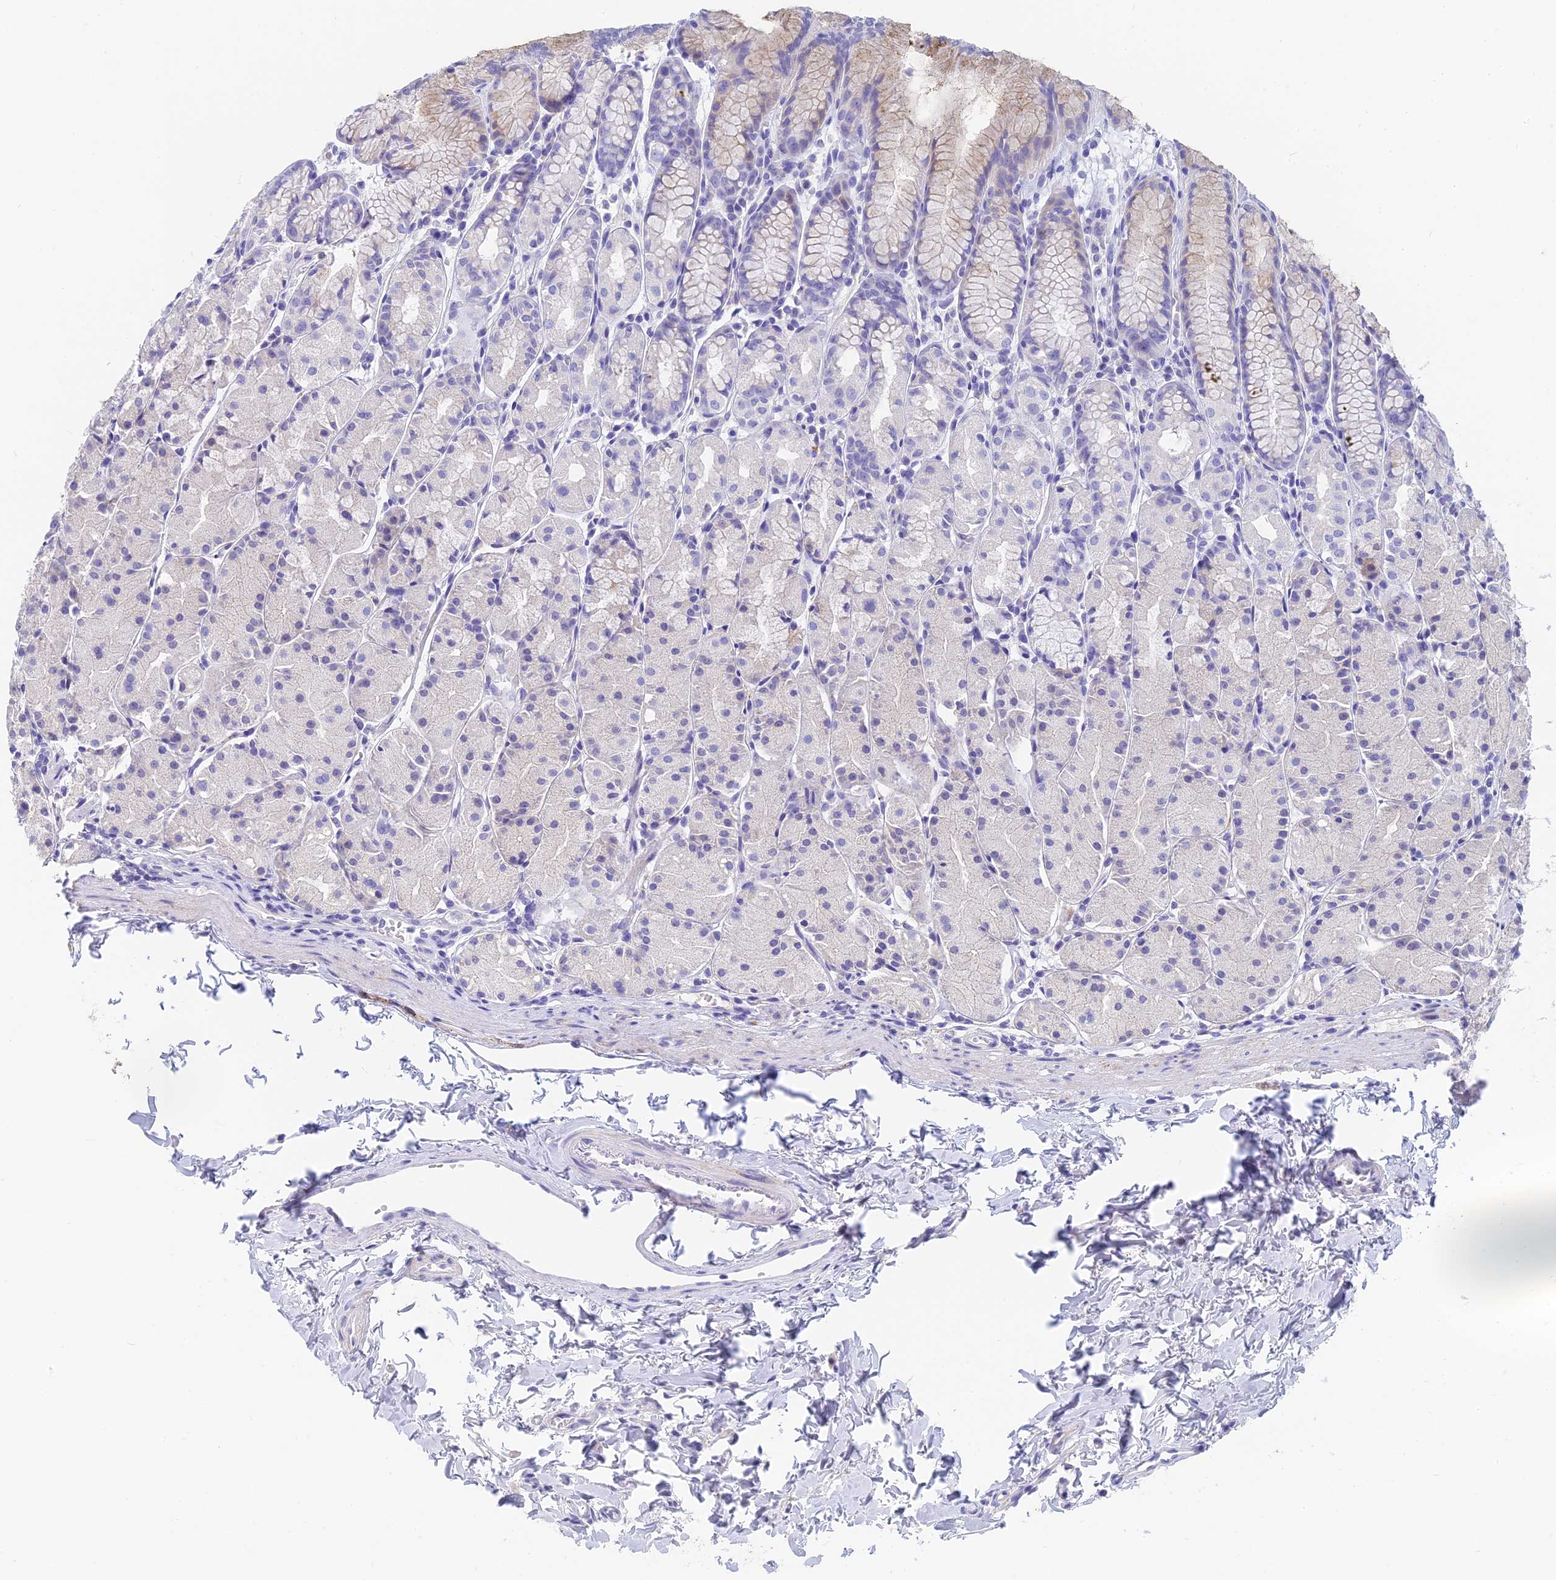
{"staining": {"intensity": "strong", "quantity": "25%-75%", "location": "cytoplasmic/membranous"}, "tissue": "stomach", "cell_type": "Glandular cells", "image_type": "normal", "snomed": [{"axis": "morphology", "description": "Normal tissue, NOS"}, {"axis": "topography", "description": "Stomach, upper"}], "caption": "Strong cytoplasmic/membranous protein positivity is seen in approximately 25%-75% of glandular cells in stomach.", "gene": "SLC36A2", "patient": {"sex": "male", "age": 47}}